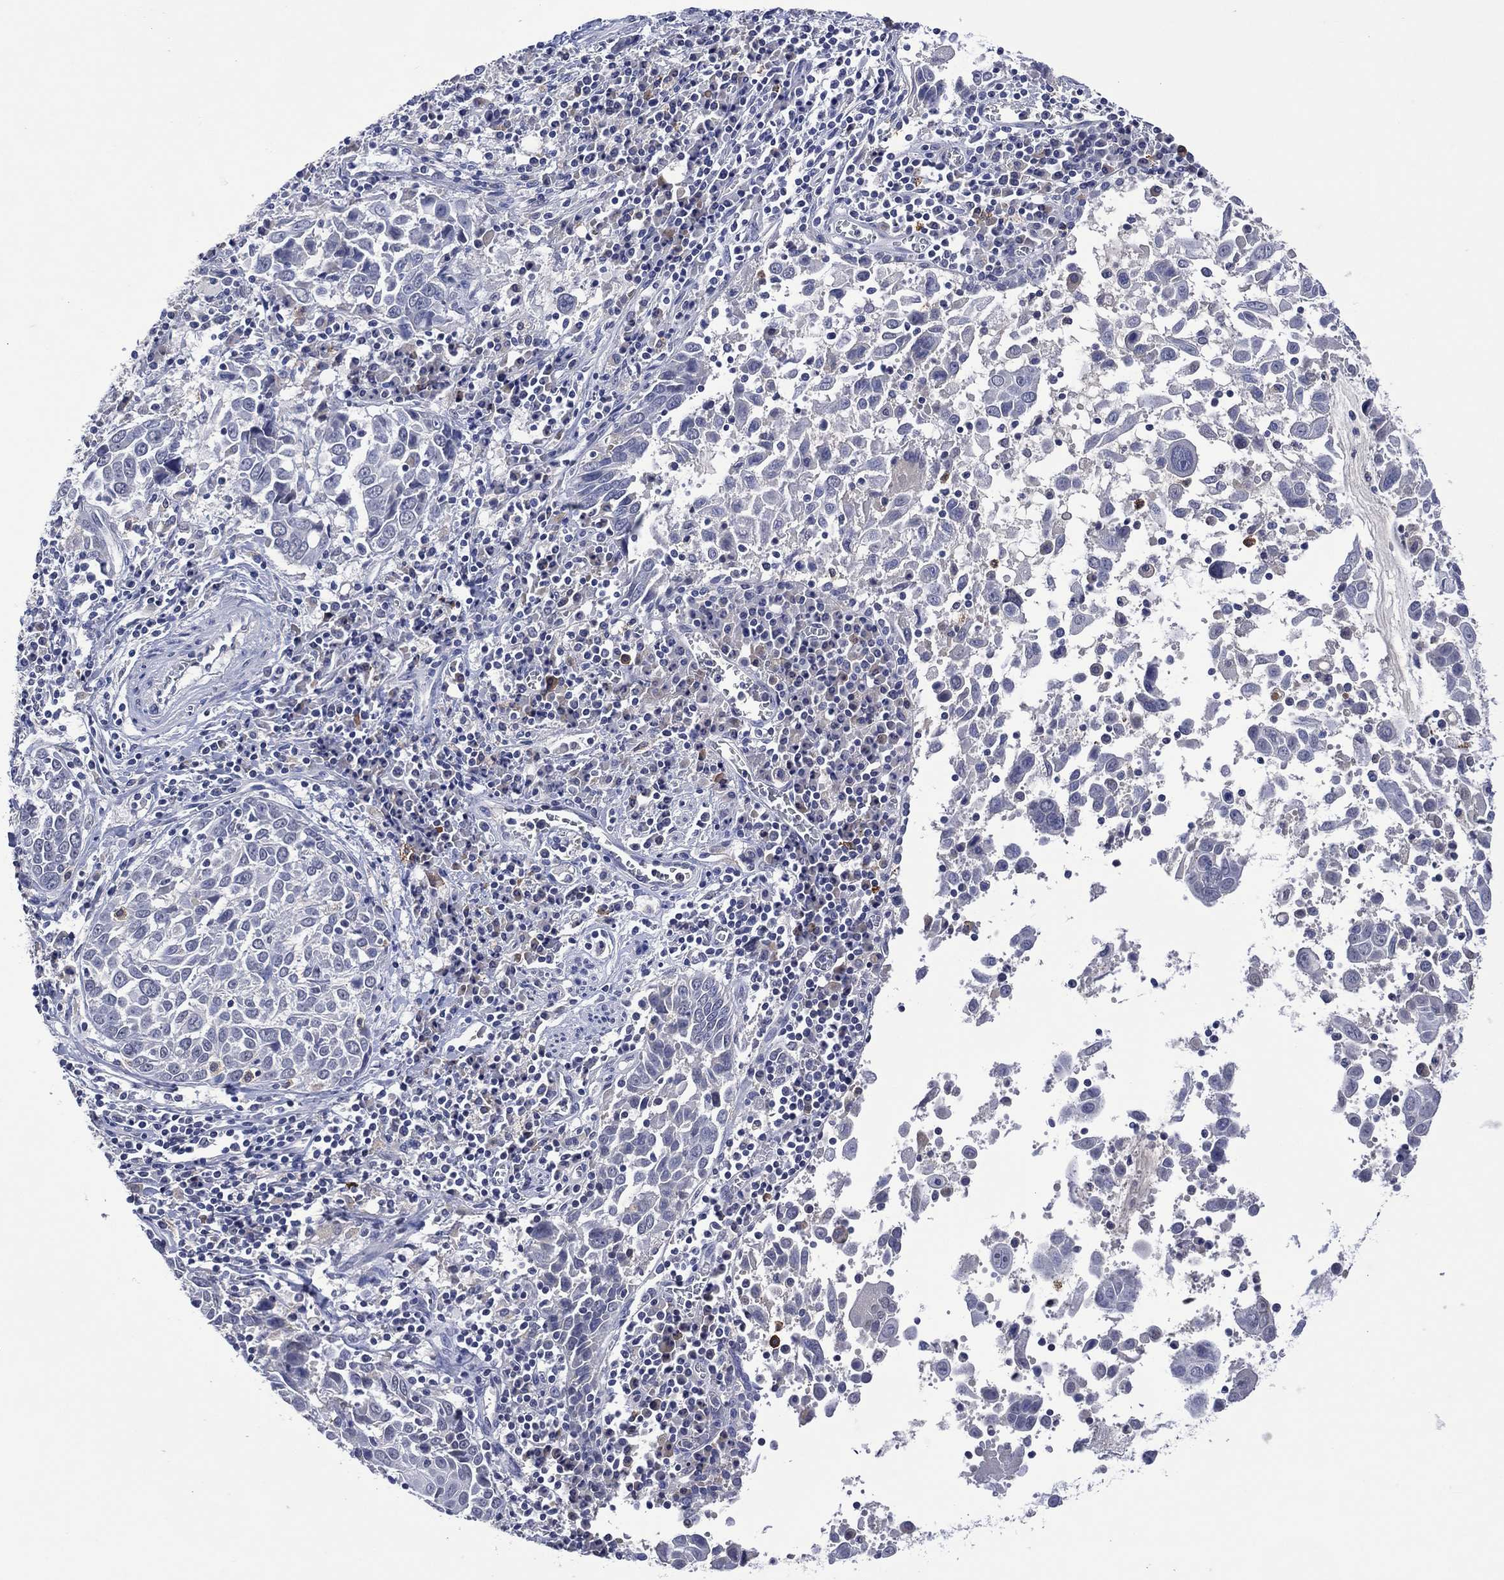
{"staining": {"intensity": "negative", "quantity": "none", "location": "none"}, "tissue": "lung cancer", "cell_type": "Tumor cells", "image_type": "cancer", "snomed": [{"axis": "morphology", "description": "Squamous cell carcinoma, NOS"}, {"axis": "topography", "description": "Lung"}], "caption": "There is no significant staining in tumor cells of squamous cell carcinoma (lung). Brightfield microscopy of immunohistochemistry stained with DAB (3,3'-diaminobenzidine) (brown) and hematoxylin (blue), captured at high magnification.", "gene": "ASB10", "patient": {"sex": "male", "age": 57}}